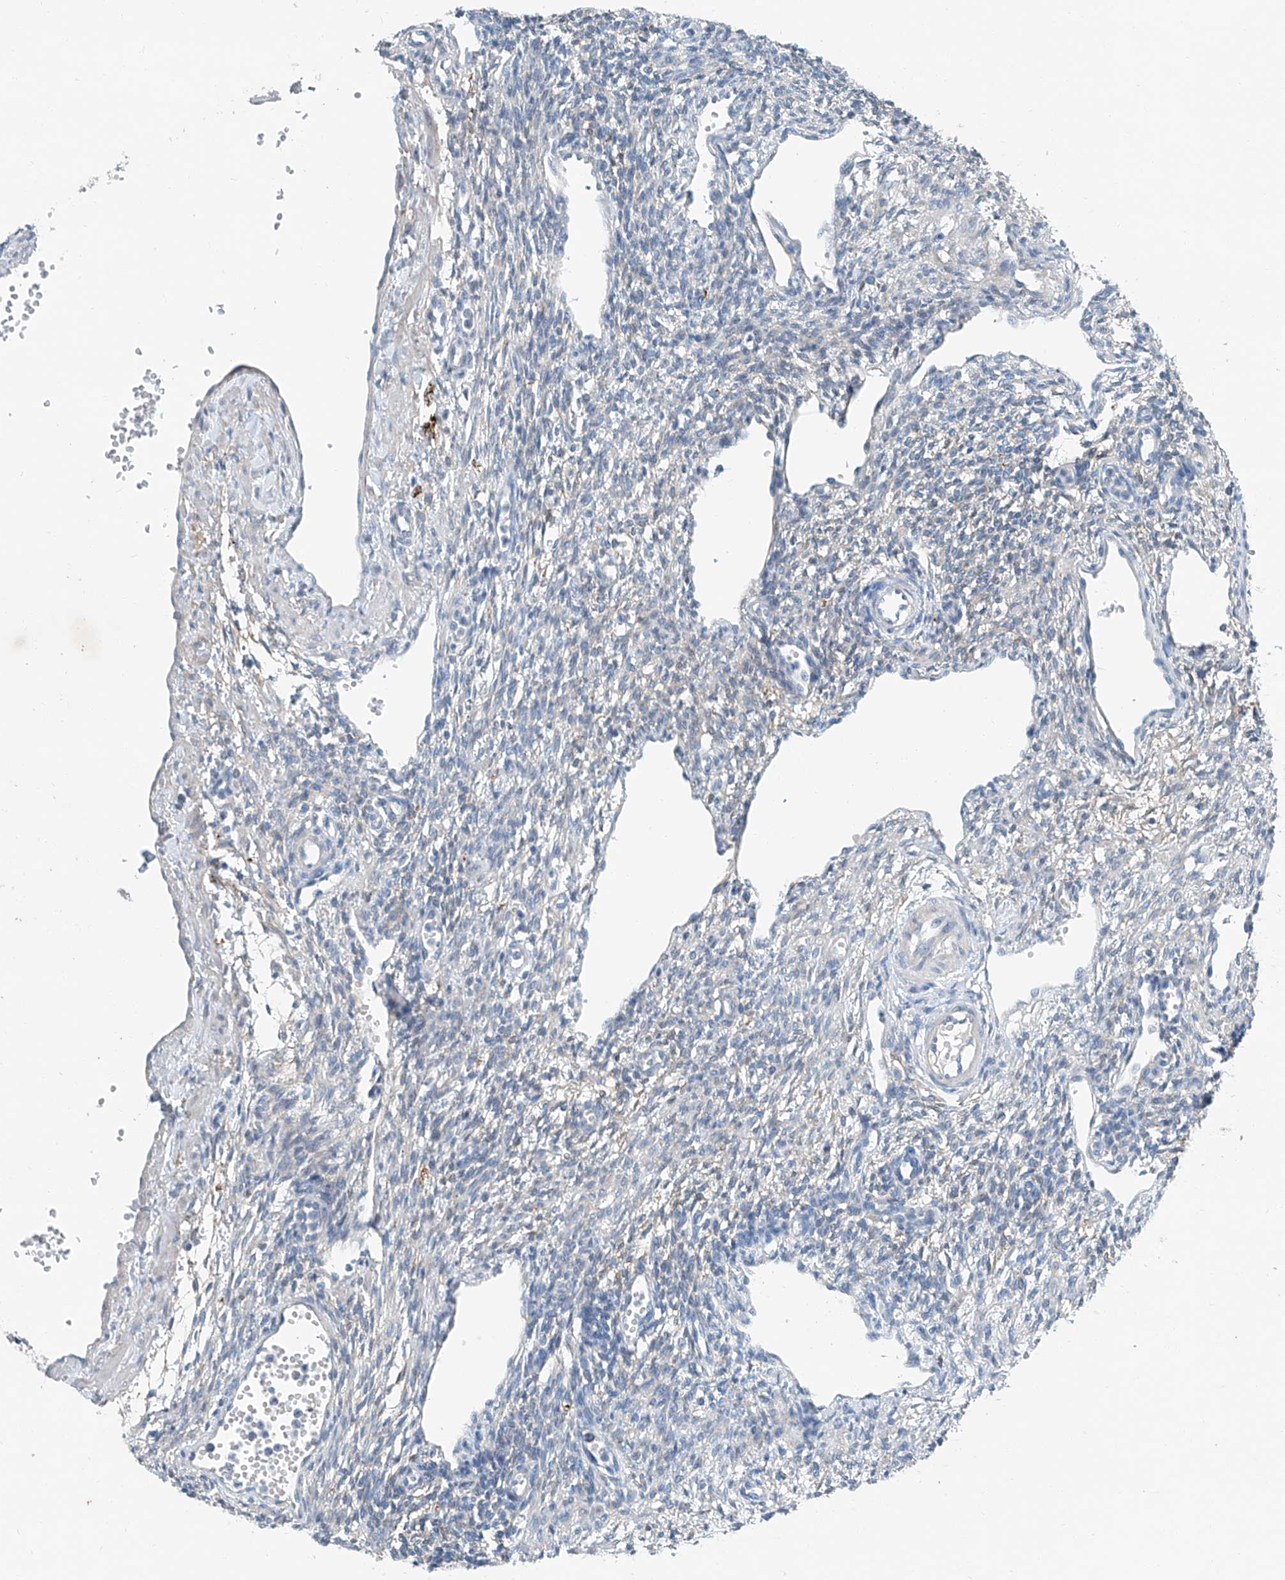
{"staining": {"intensity": "negative", "quantity": "none", "location": "none"}, "tissue": "ovary", "cell_type": "Ovarian stroma cells", "image_type": "normal", "snomed": [{"axis": "morphology", "description": "Normal tissue, NOS"}, {"axis": "morphology", "description": "Cyst, NOS"}, {"axis": "topography", "description": "Ovary"}], "caption": "Immunohistochemistry of unremarkable human ovary reveals no expression in ovarian stroma cells.", "gene": "MDGA1", "patient": {"sex": "female", "age": 33}}